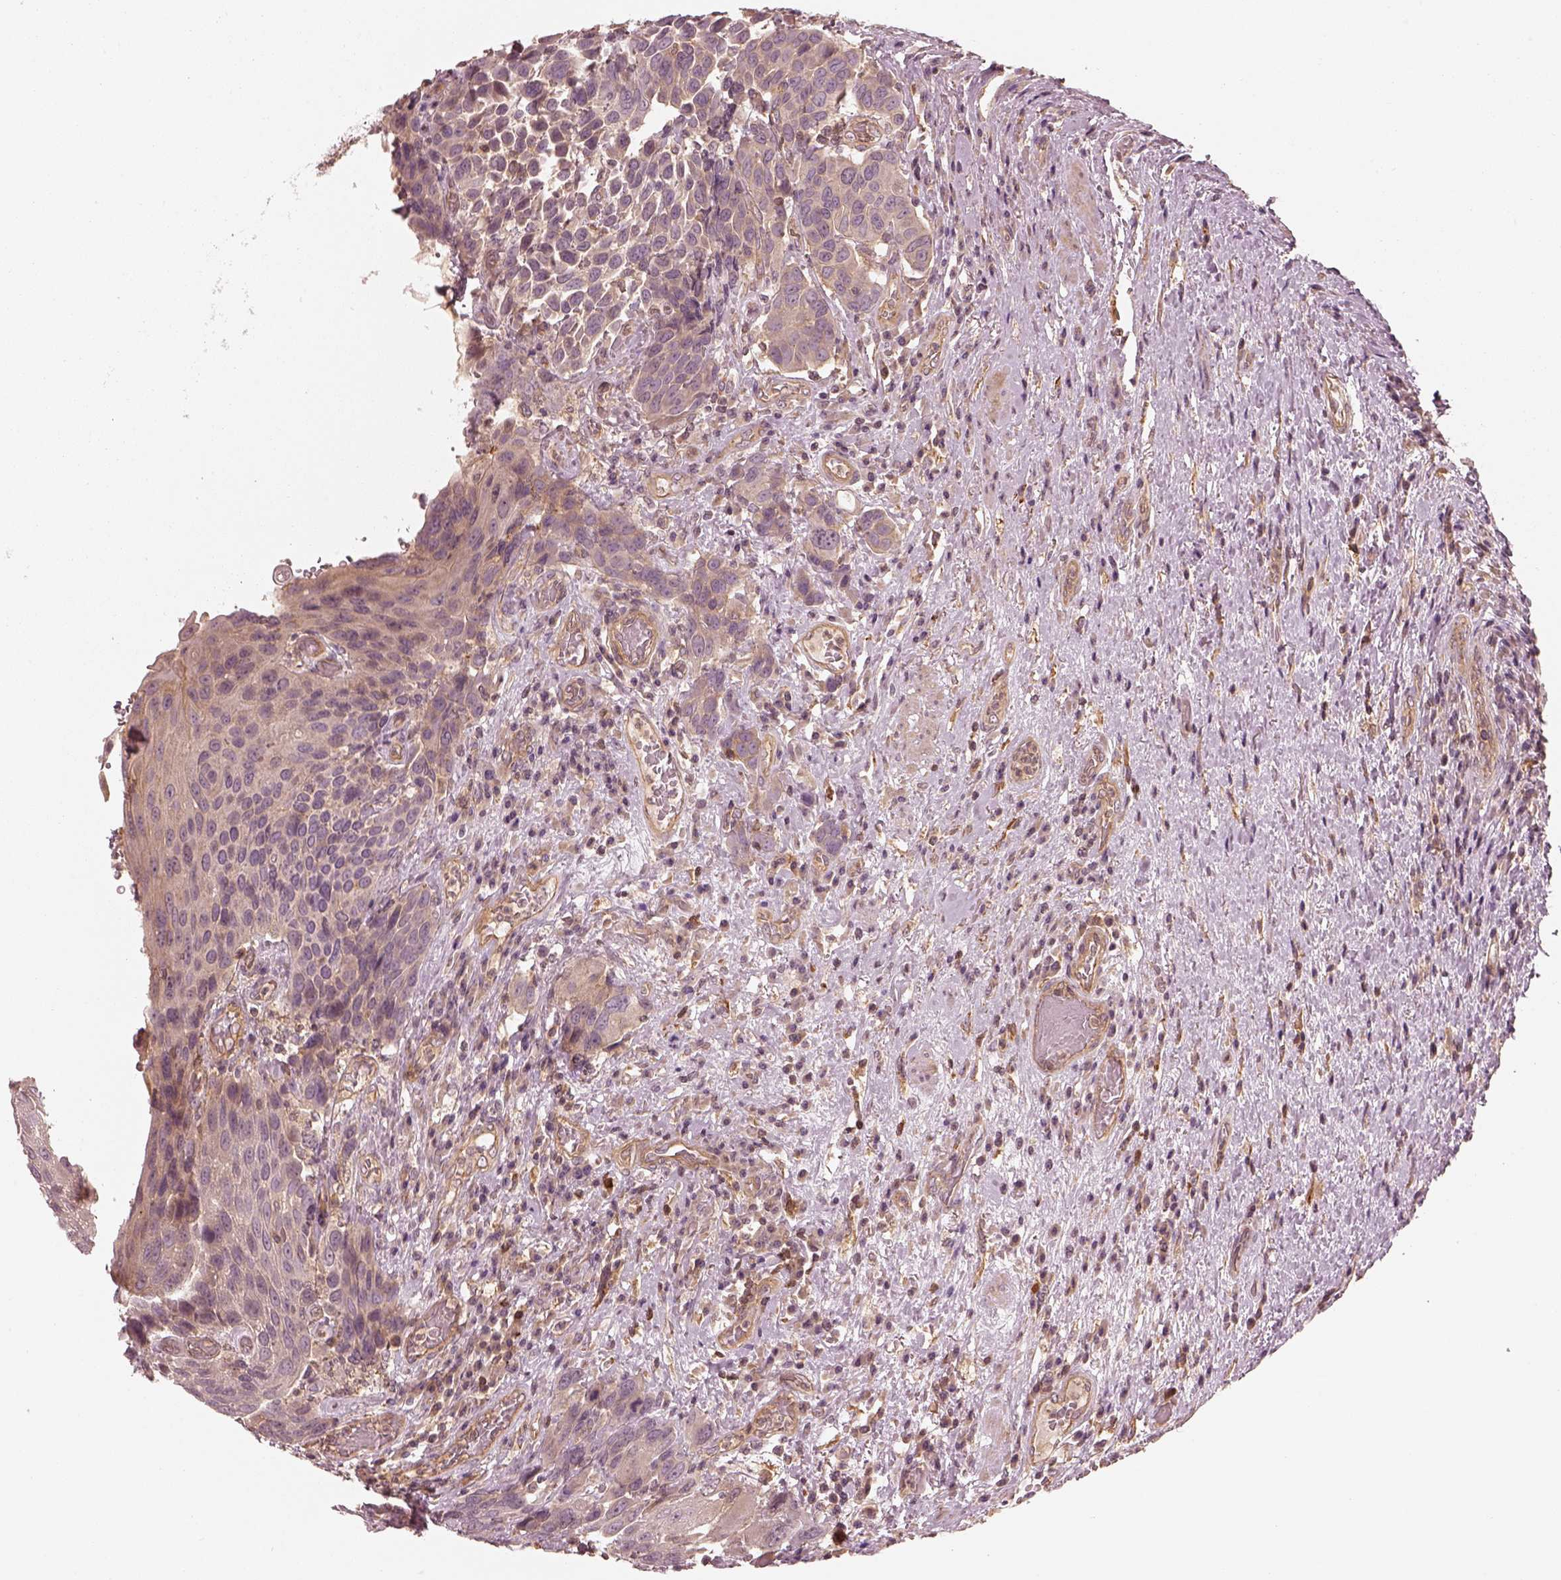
{"staining": {"intensity": "weak", "quantity": "<25%", "location": "cytoplasmic/membranous"}, "tissue": "urothelial cancer", "cell_type": "Tumor cells", "image_type": "cancer", "snomed": [{"axis": "morphology", "description": "Urothelial carcinoma, High grade"}, {"axis": "topography", "description": "Urinary bladder"}], "caption": "Protein analysis of urothelial carcinoma (high-grade) shows no significant expression in tumor cells.", "gene": "FAM107B", "patient": {"sex": "female", "age": 70}}